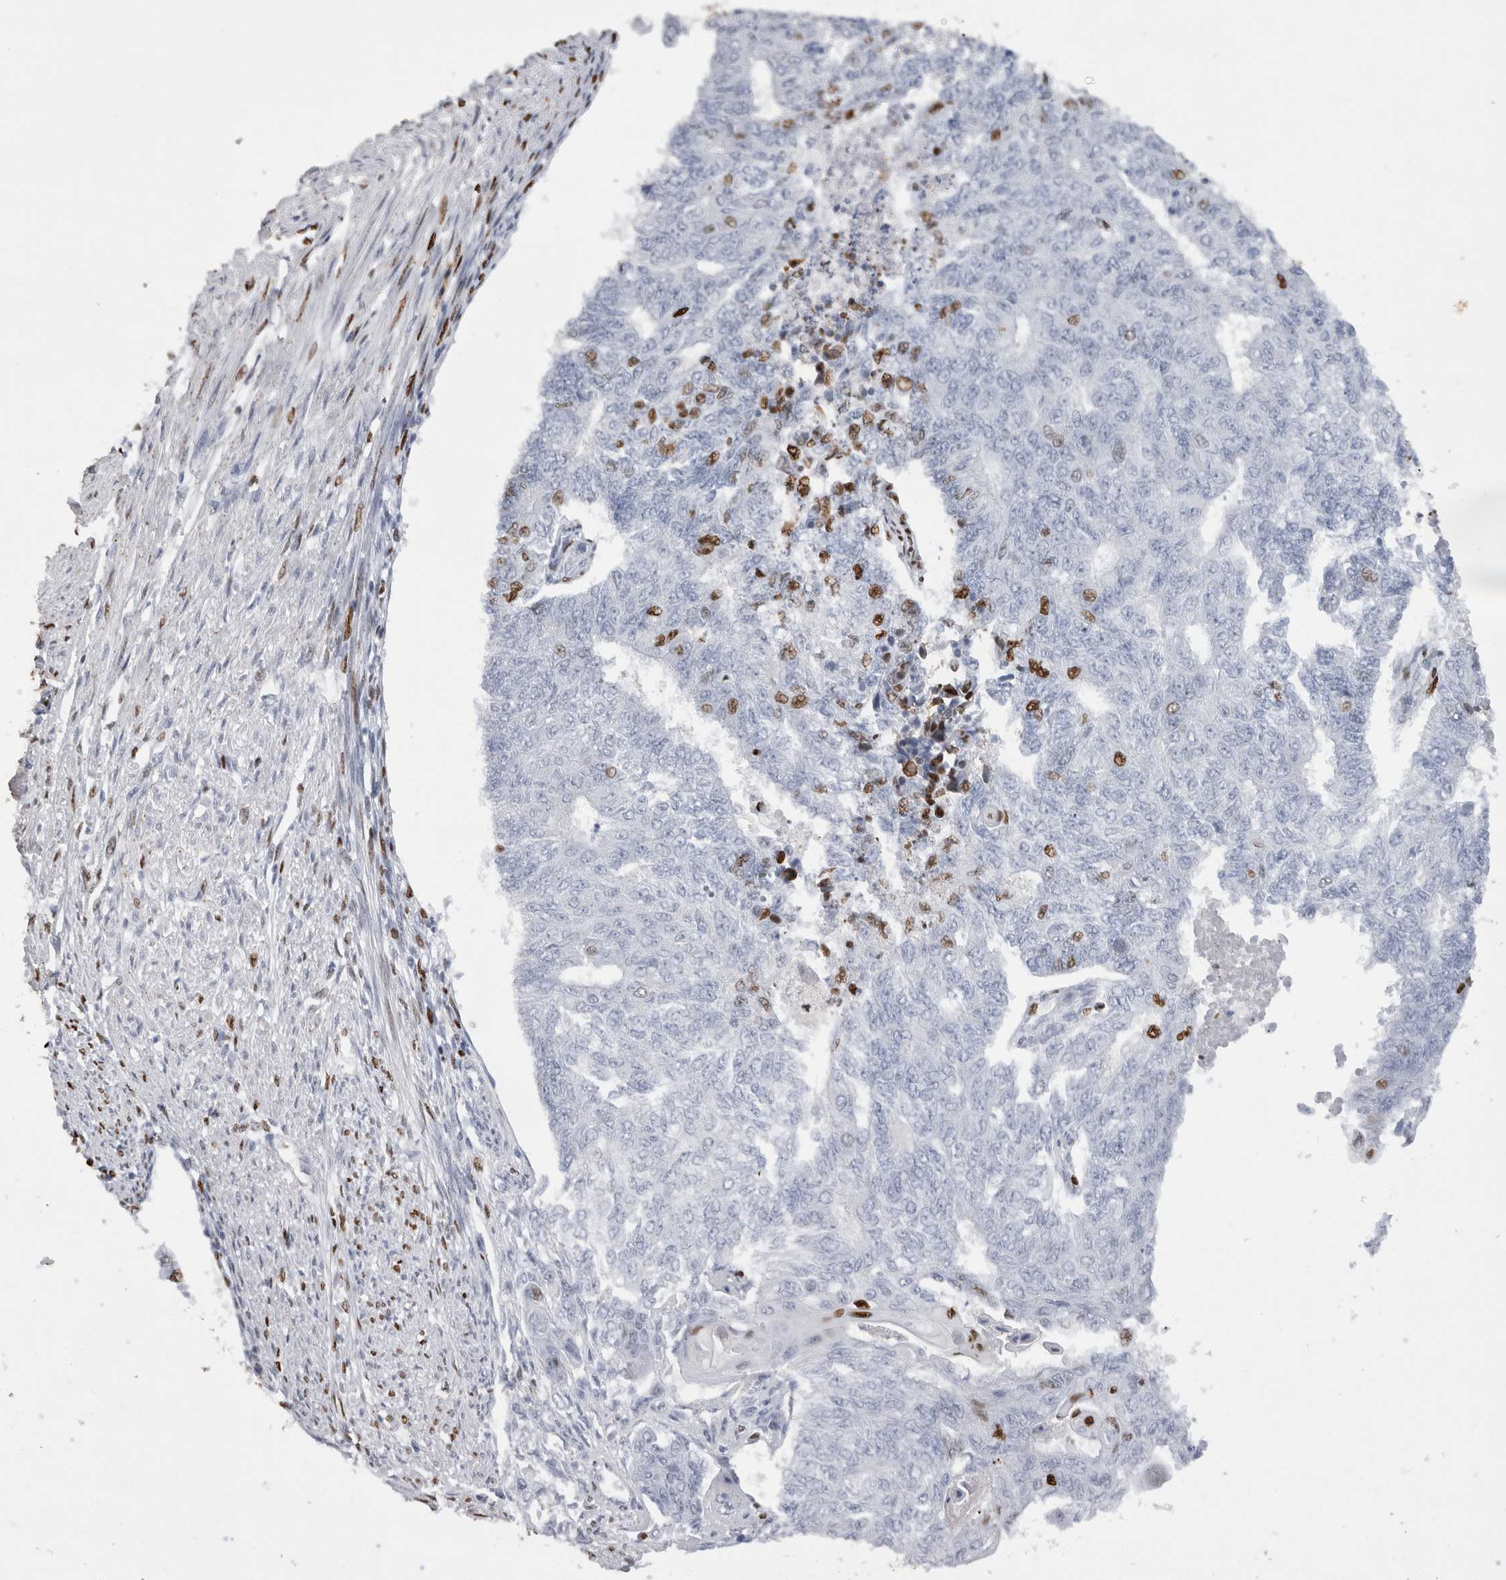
{"staining": {"intensity": "strong", "quantity": "<25%", "location": "nuclear"}, "tissue": "endometrial cancer", "cell_type": "Tumor cells", "image_type": "cancer", "snomed": [{"axis": "morphology", "description": "Adenocarcinoma, NOS"}, {"axis": "topography", "description": "Endometrium"}], "caption": "Protein expression analysis of endometrial cancer (adenocarcinoma) demonstrates strong nuclear positivity in about <25% of tumor cells.", "gene": "ALPK3", "patient": {"sex": "female", "age": 32}}